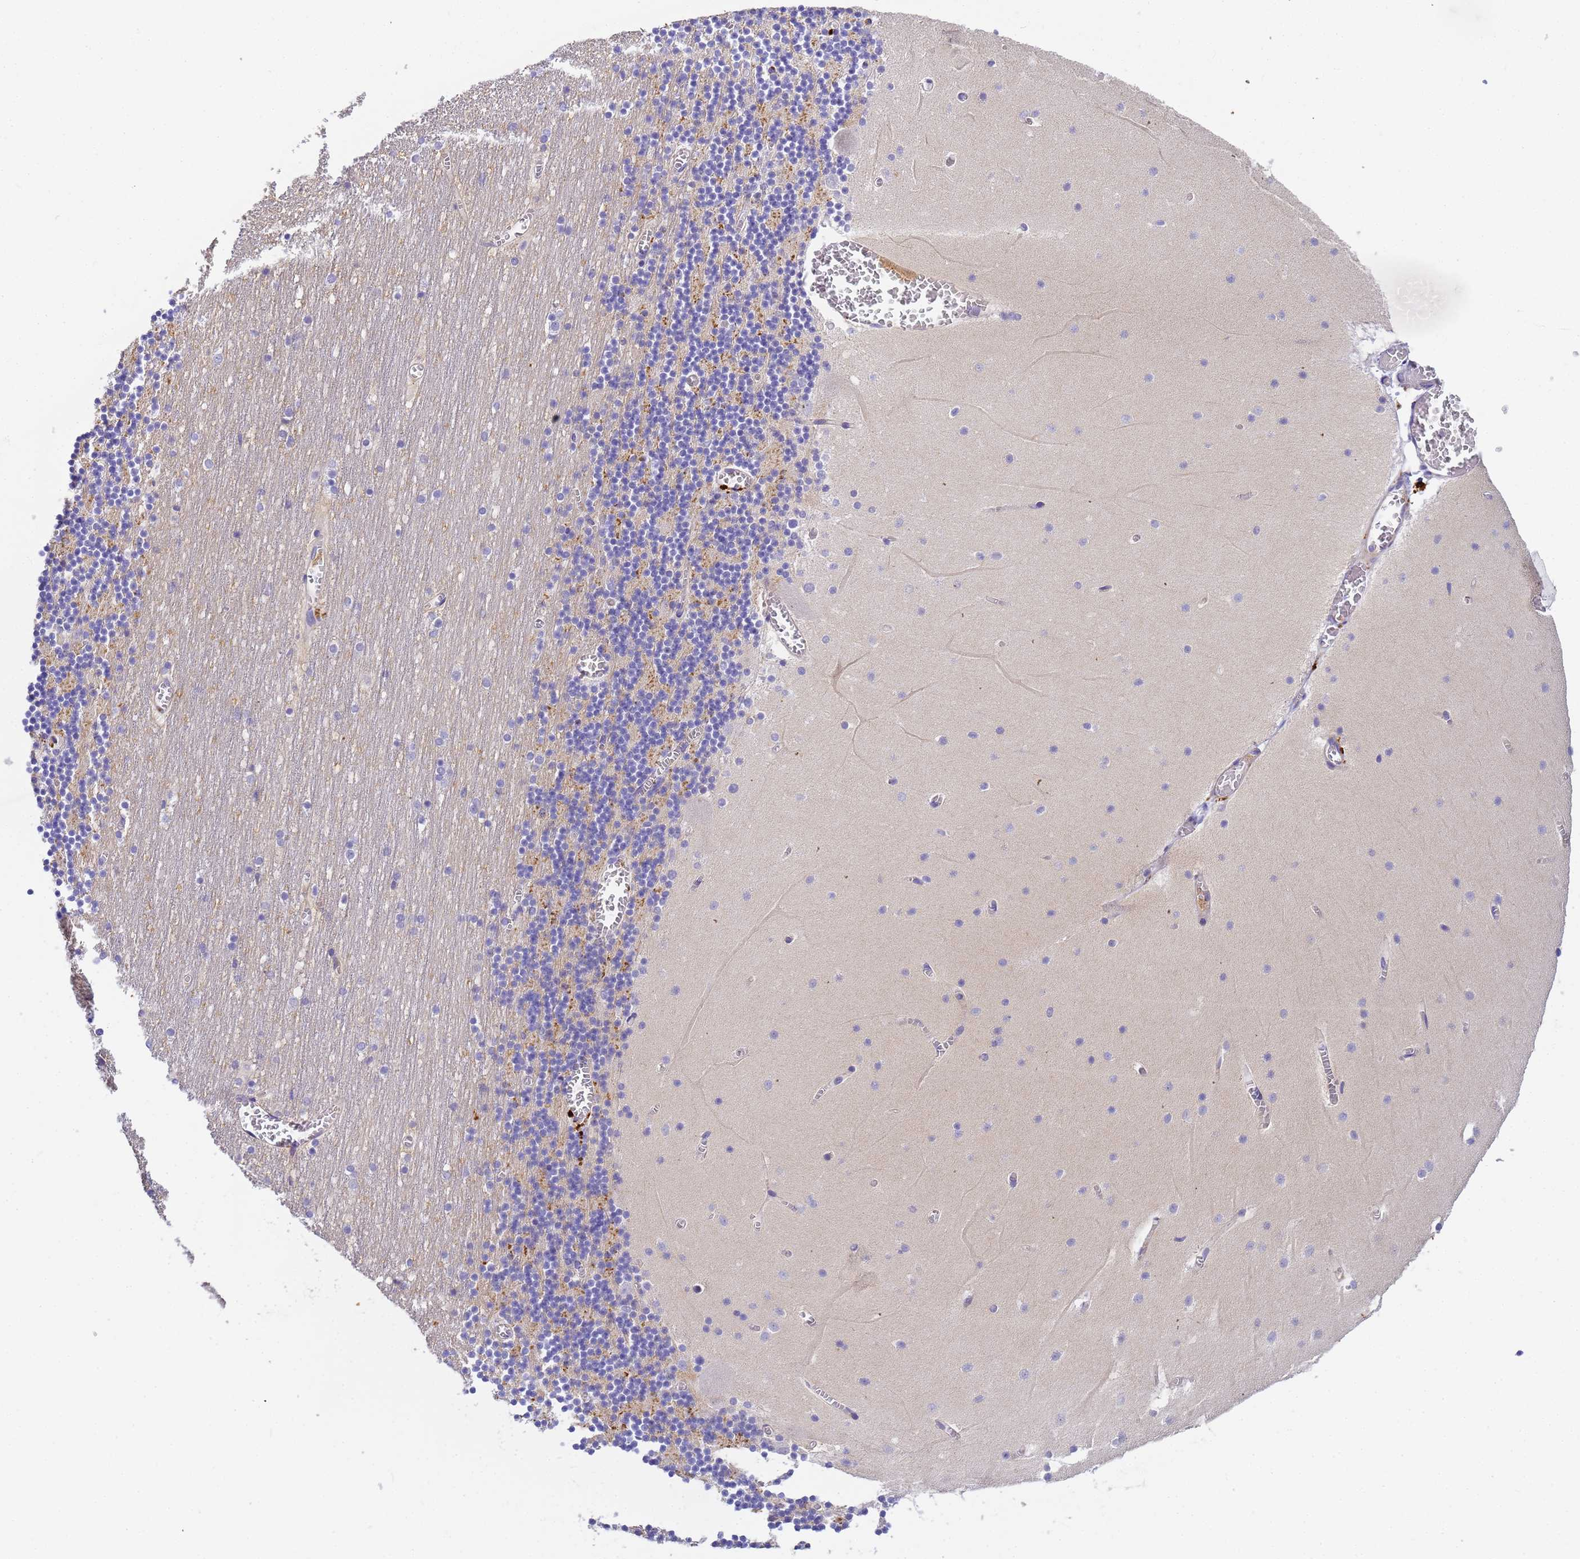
{"staining": {"intensity": "negative", "quantity": "none", "location": "none"}, "tissue": "cerebellum", "cell_type": "Cells in granular layer", "image_type": "normal", "snomed": [{"axis": "morphology", "description": "Normal tissue, NOS"}, {"axis": "topography", "description": "Cerebellum"}], "caption": "Immunohistochemistry (IHC) of normal cerebellum shows no positivity in cells in granular layer. (IHC, brightfield microscopy, high magnification).", "gene": "MYL10", "patient": {"sex": "female", "age": 28}}